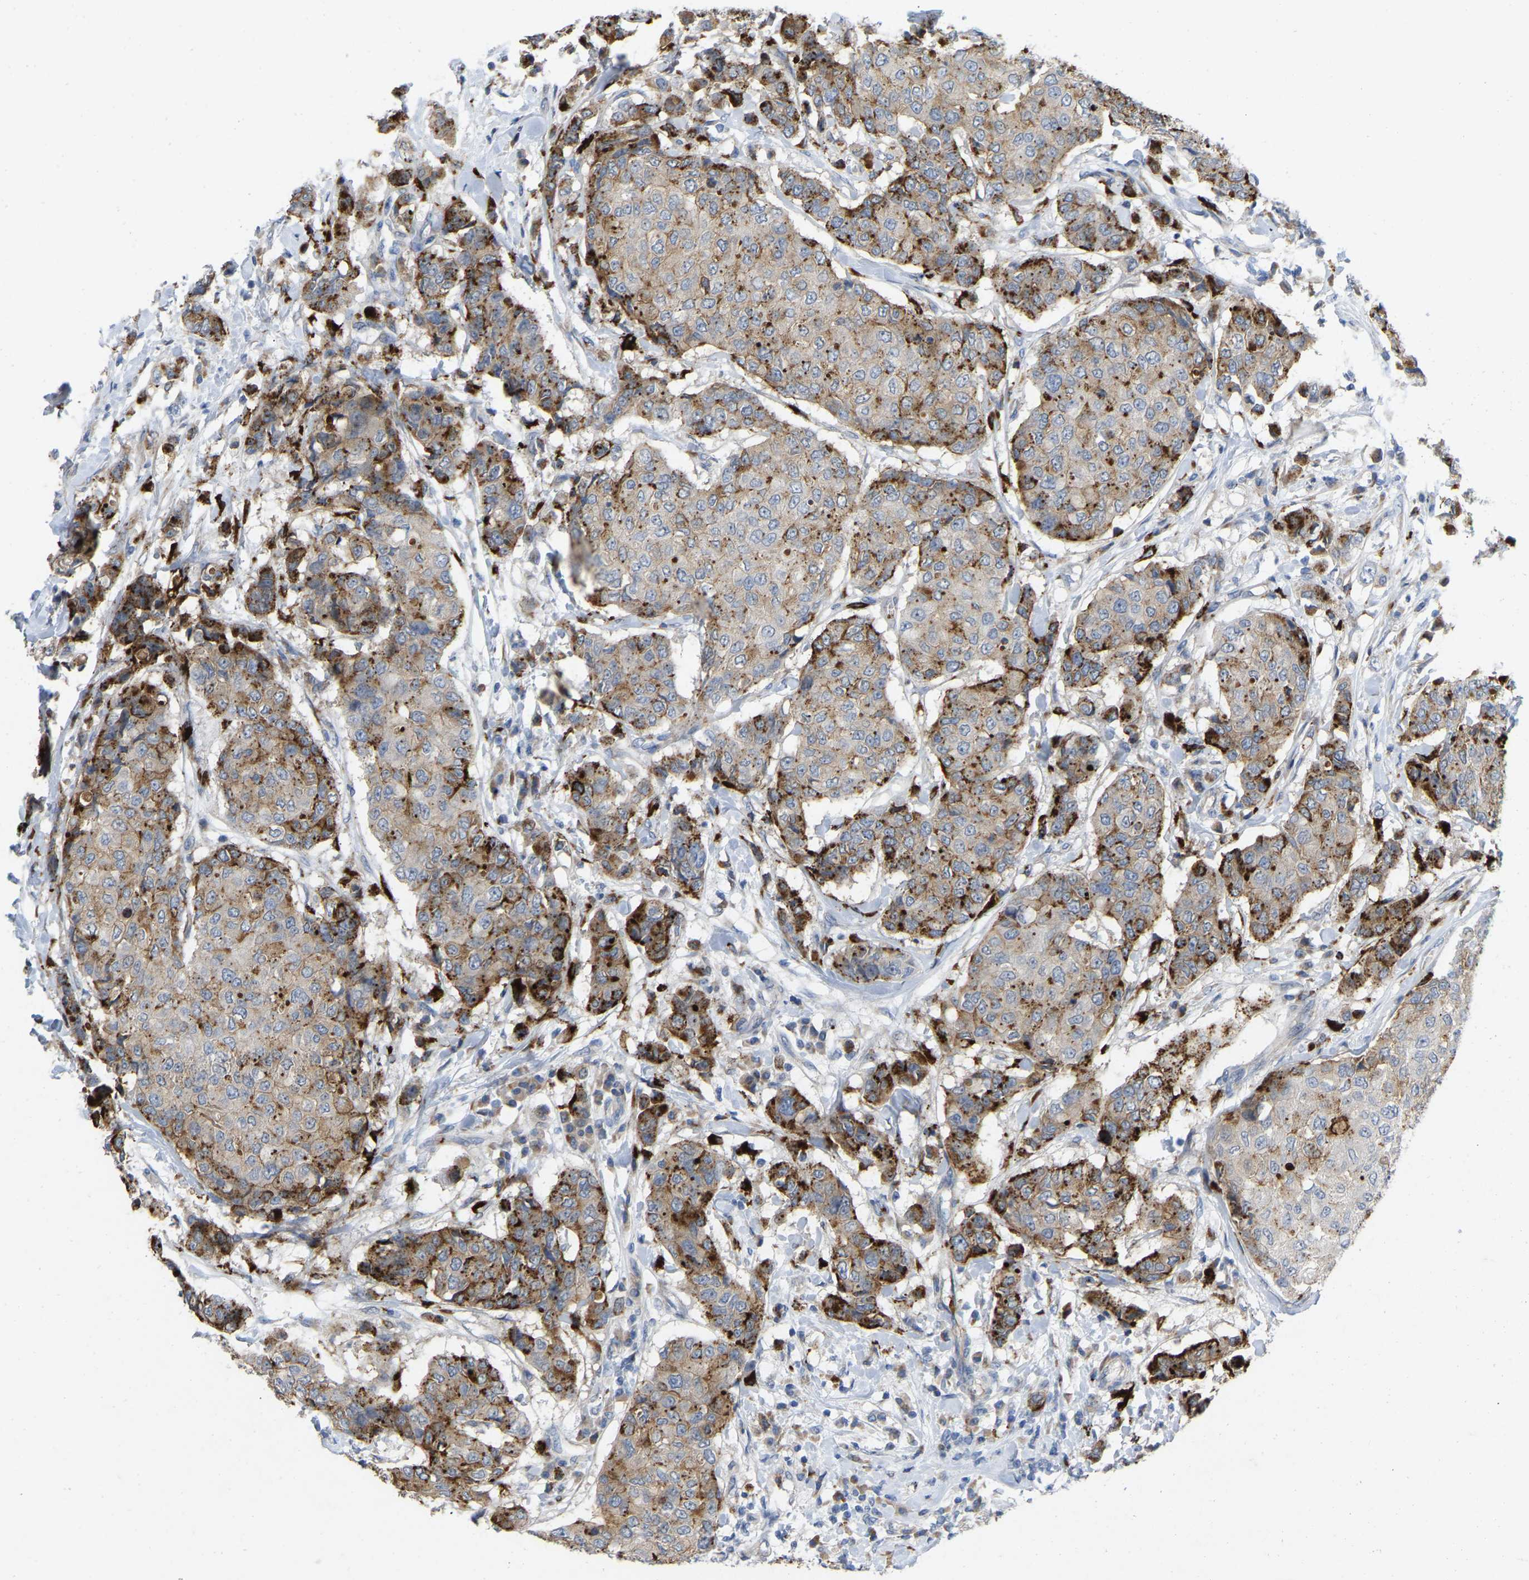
{"staining": {"intensity": "strong", "quantity": "25%-75%", "location": "cytoplasmic/membranous"}, "tissue": "breast cancer", "cell_type": "Tumor cells", "image_type": "cancer", "snomed": [{"axis": "morphology", "description": "Duct carcinoma"}, {"axis": "topography", "description": "Breast"}], "caption": "This is a micrograph of IHC staining of breast cancer (infiltrating ductal carcinoma), which shows strong expression in the cytoplasmic/membranous of tumor cells.", "gene": "RHEB", "patient": {"sex": "female", "age": 27}}